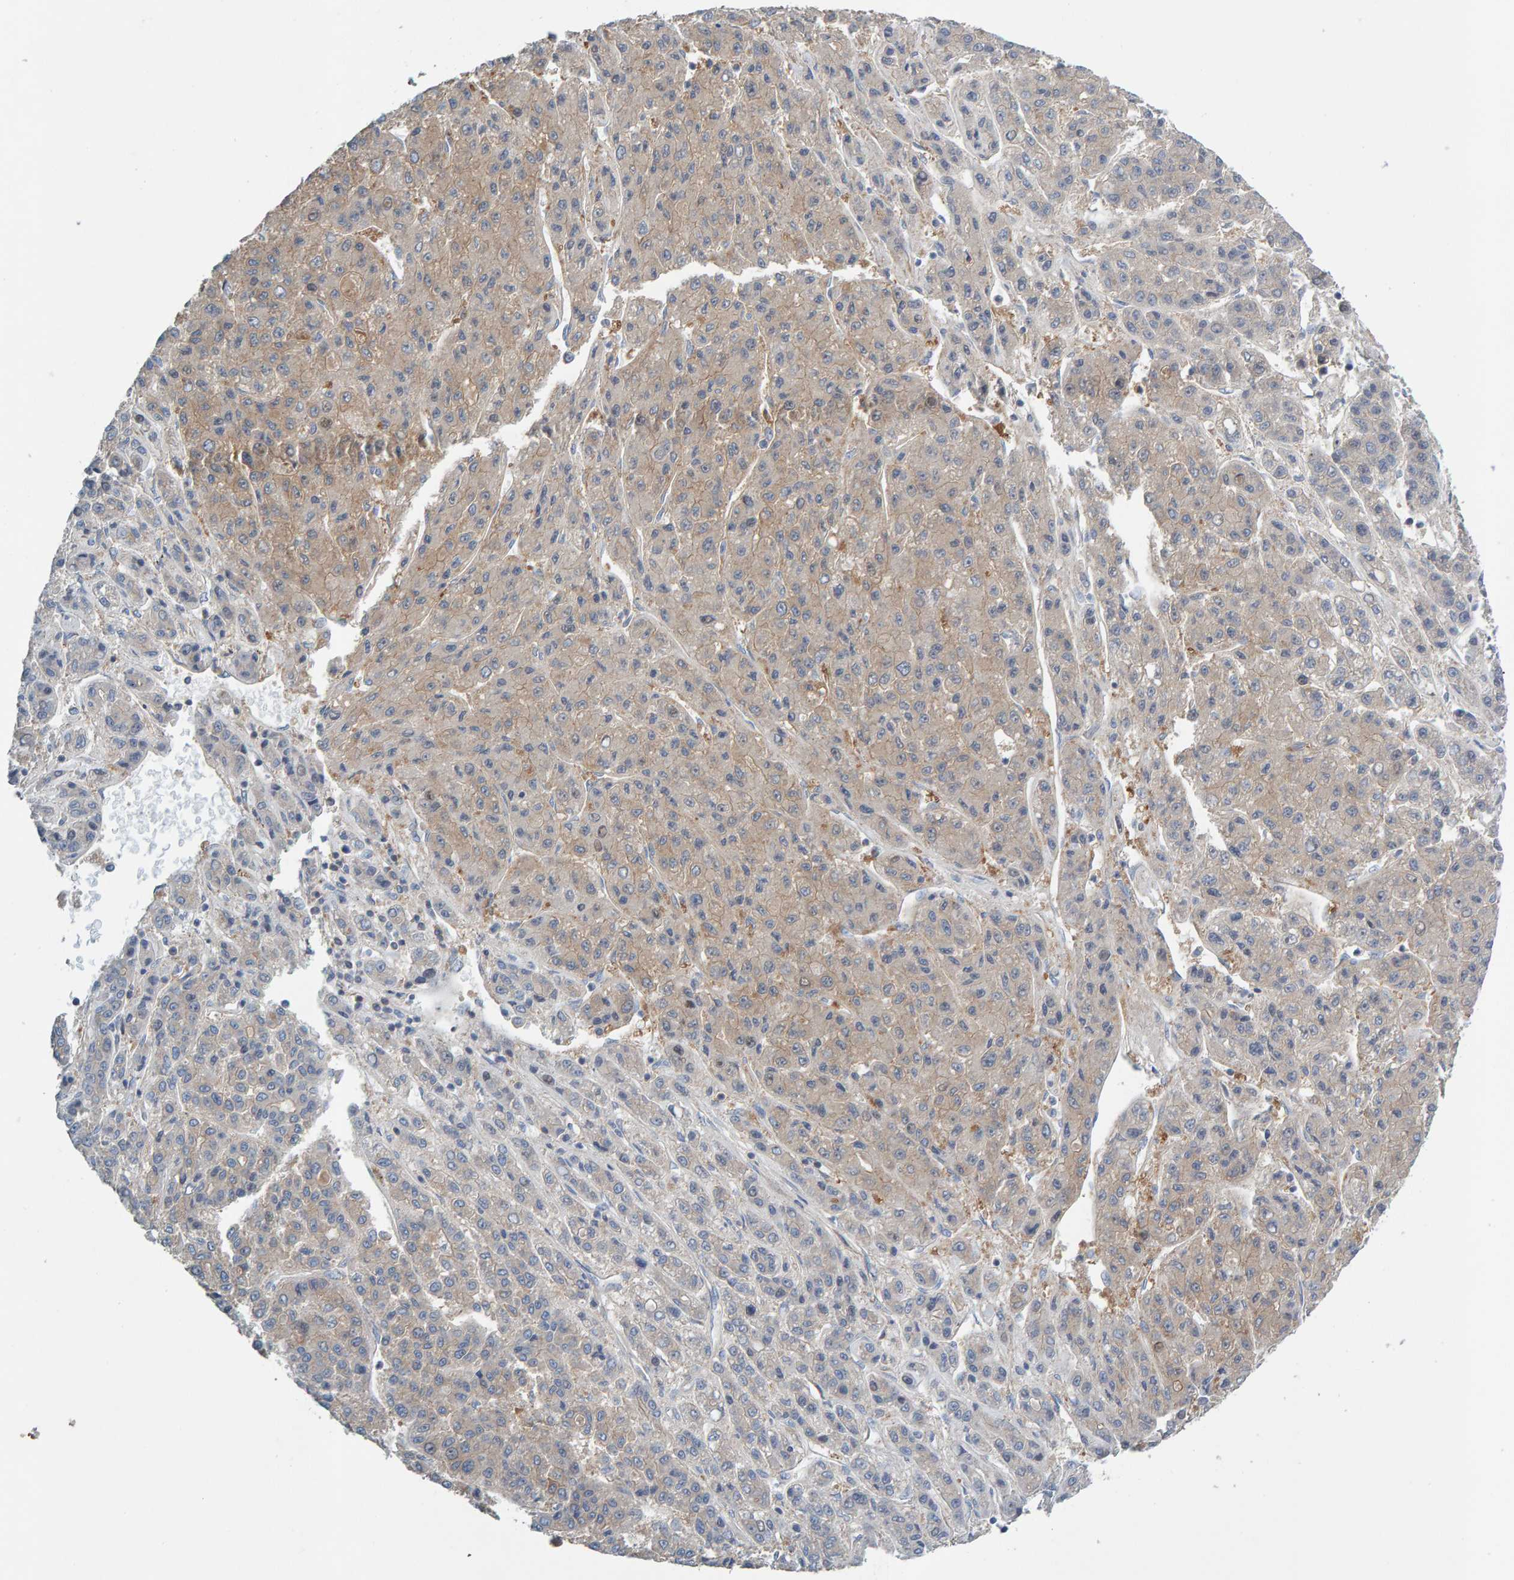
{"staining": {"intensity": "weak", "quantity": ">75%", "location": "cytoplasmic/membranous"}, "tissue": "liver cancer", "cell_type": "Tumor cells", "image_type": "cancer", "snomed": [{"axis": "morphology", "description": "Carcinoma, Hepatocellular, NOS"}, {"axis": "topography", "description": "Liver"}], "caption": "Weak cytoplasmic/membranous protein positivity is seen in about >75% of tumor cells in liver hepatocellular carcinoma.", "gene": "CCM2", "patient": {"sex": "male", "age": 70}}